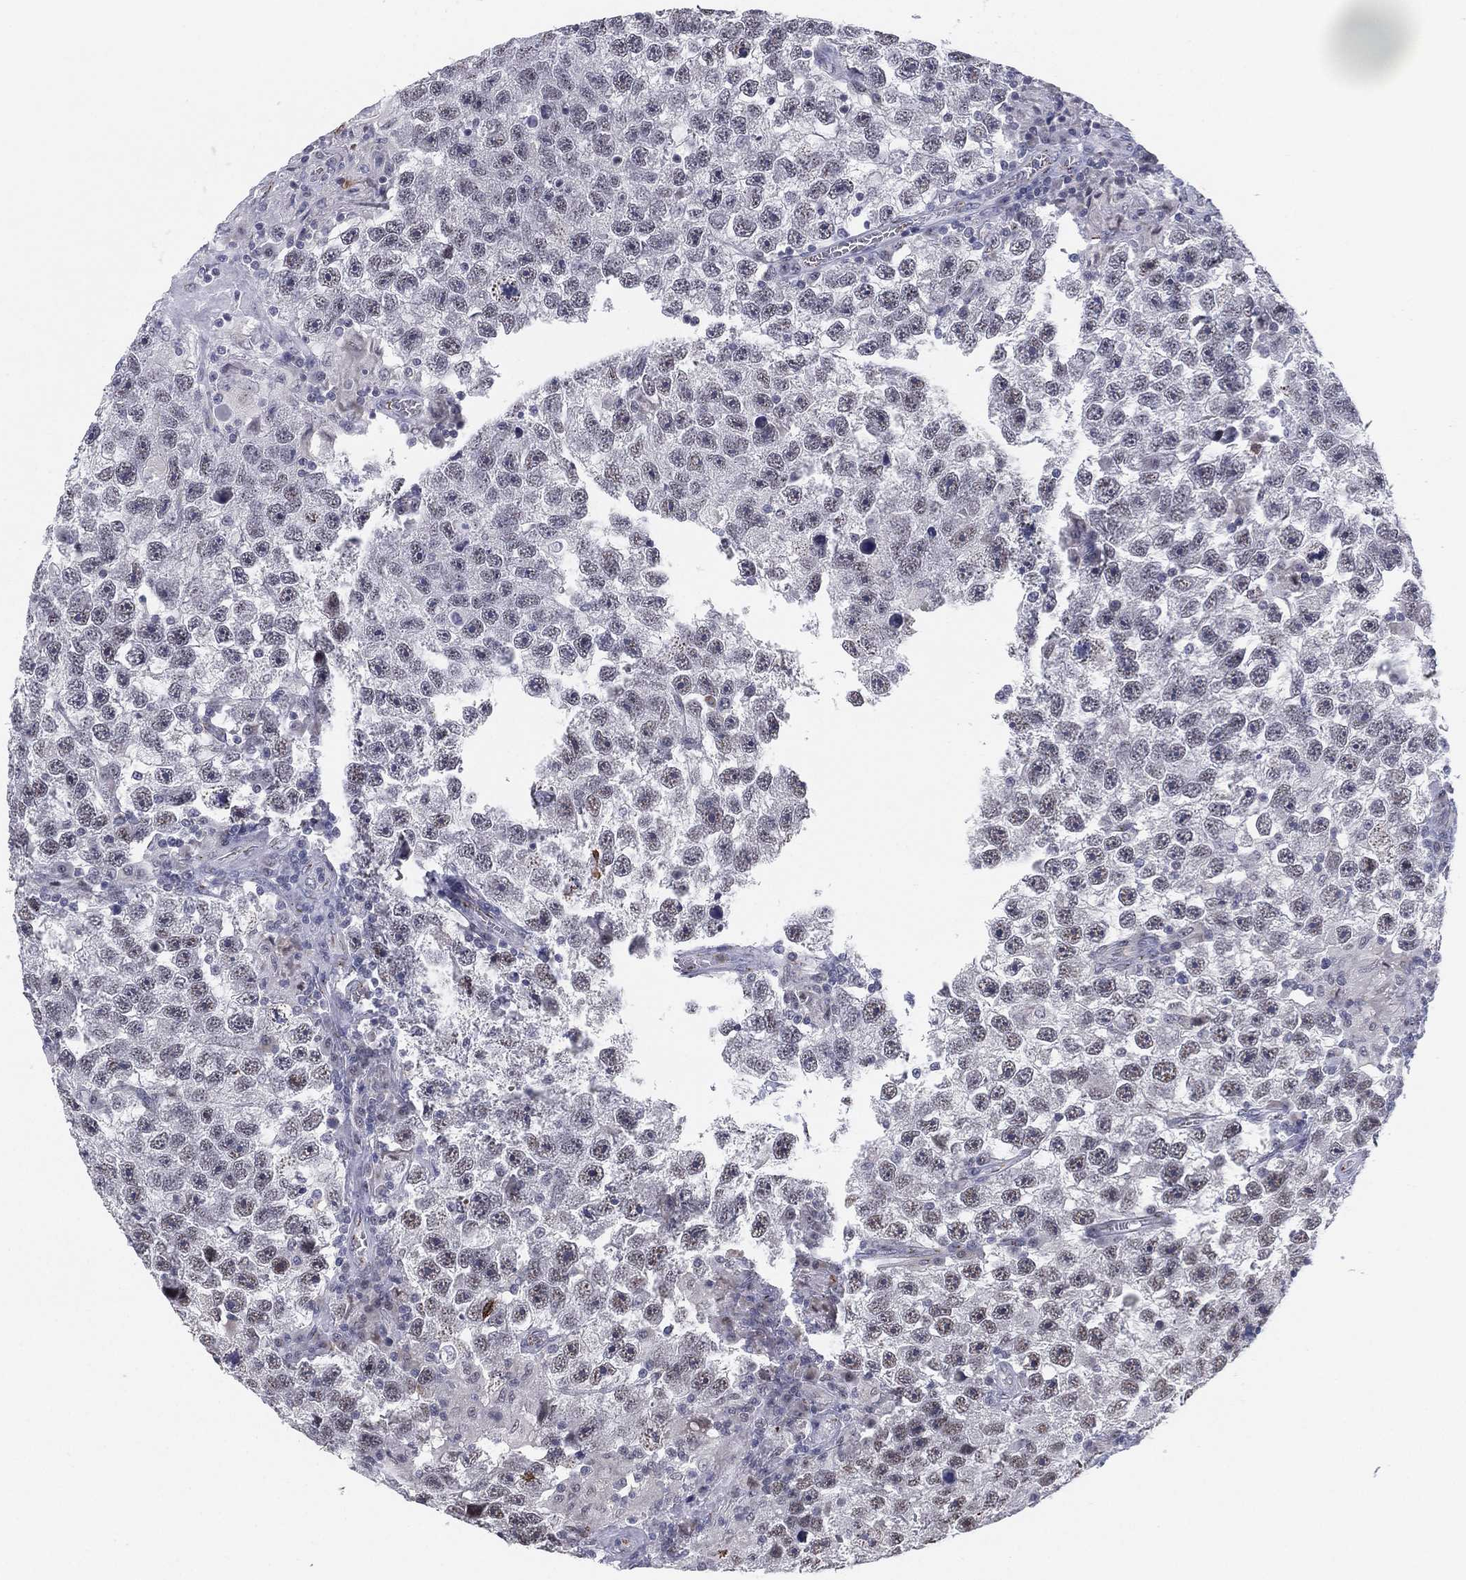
{"staining": {"intensity": "negative", "quantity": "none", "location": "none"}, "tissue": "testis cancer", "cell_type": "Tumor cells", "image_type": "cancer", "snomed": [{"axis": "morphology", "description": "Seminoma, NOS"}, {"axis": "topography", "description": "Testis"}], "caption": "IHC of human testis seminoma exhibits no positivity in tumor cells.", "gene": "CD177", "patient": {"sex": "male", "age": 26}}